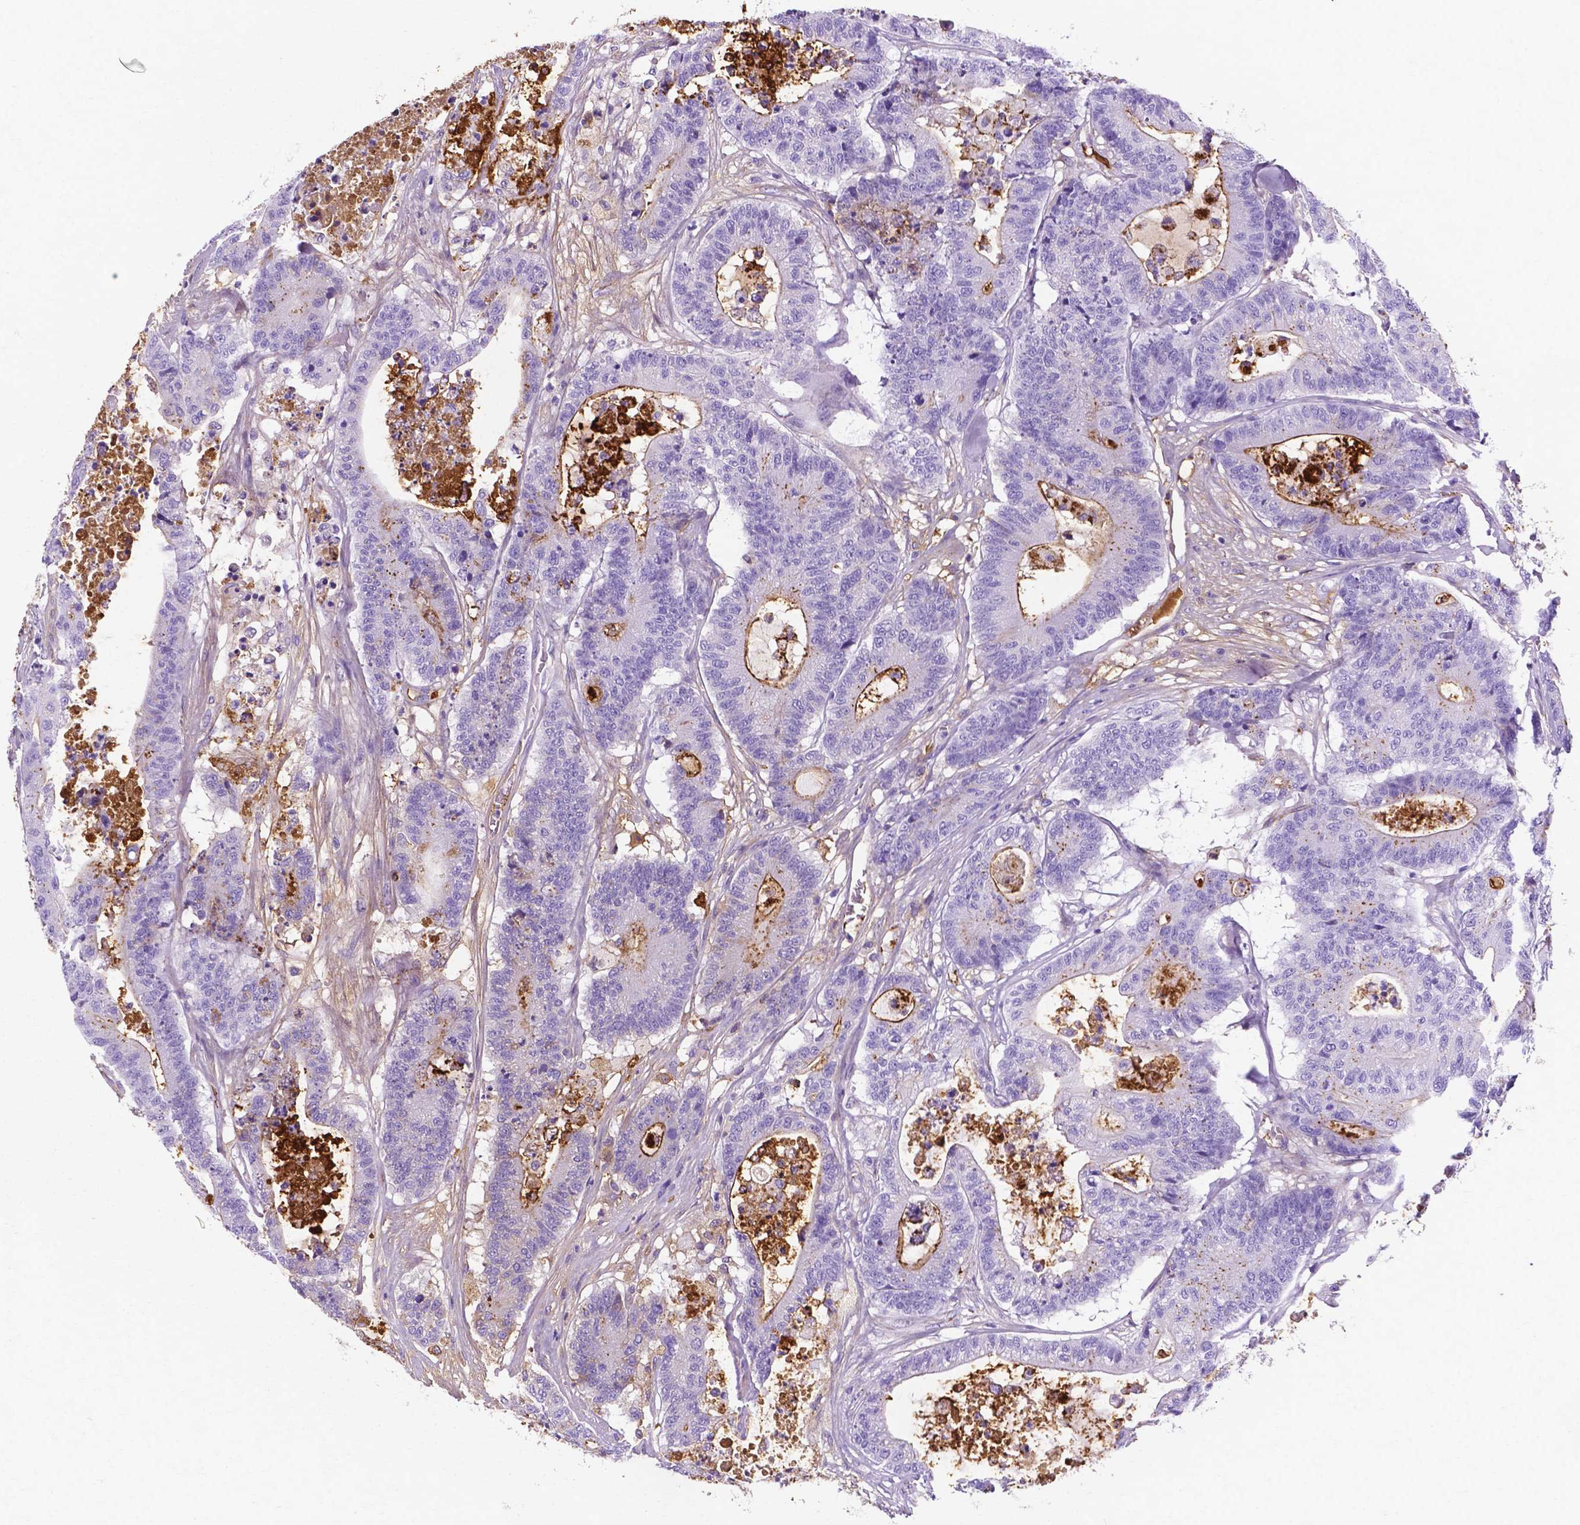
{"staining": {"intensity": "moderate", "quantity": "<25%", "location": "cytoplasmic/membranous"}, "tissue": "colorectal cancer", "cell_type": "Tumor cells", "image_type": "cancer", "snomed": [{"axis": "morphology", "description": "Adenocarcinoma, NOS"}, {"axis": "topography", "description": "Colon"}], "caption": "Adenocarcinoma (colorectal) was stained to show a protein in brown. There is low levels of moderate cytoplasmic/membranous positivity in approximately <25% of tumor cells.", "gene": "APOE", "patient": {"sex": "female", "age": 84}}